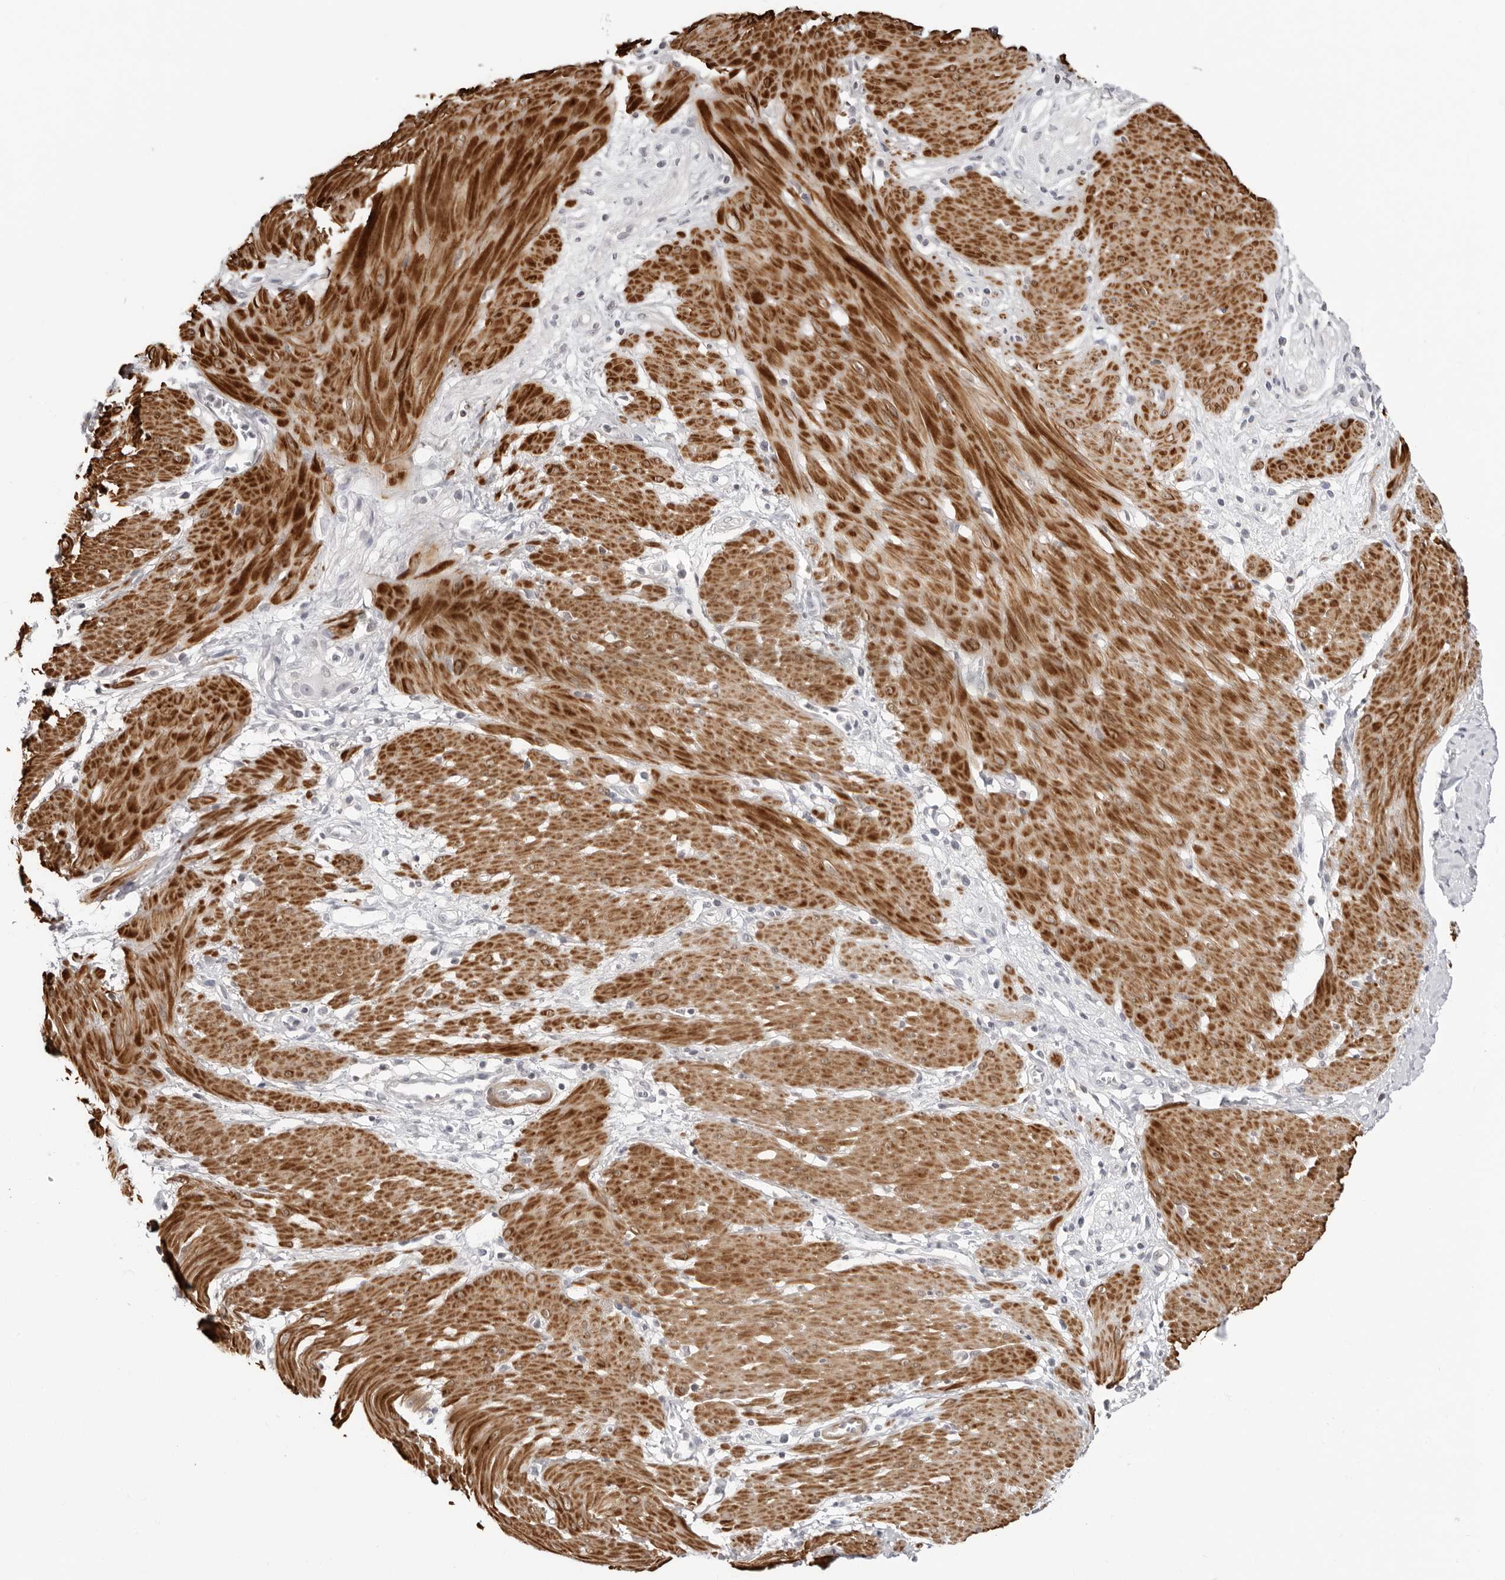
{"staining": {"intensity": "negative", "quantity": "none", "location": "none"}, "tissue": "stomach cancer", "cell_type": "Tumor cells", "image_type": "cancer", "snomed": [{"axis": "morphology", "description": "Adenocarcinoma, NOS"}, {"axis": "topography", "description": "Stomach"}, {"axis": "topography", "description": "Stomach, lower"}], "caption": "This photomicrograph is of stomach adenocarcinoma stained with immunohistochemistry (IHC) to label a protein in brown with the nuclei are counter-stained blue. There is no staining in tumor cells.", "gene": "UNK", "patient": {"sex": "female", "age": 48}}